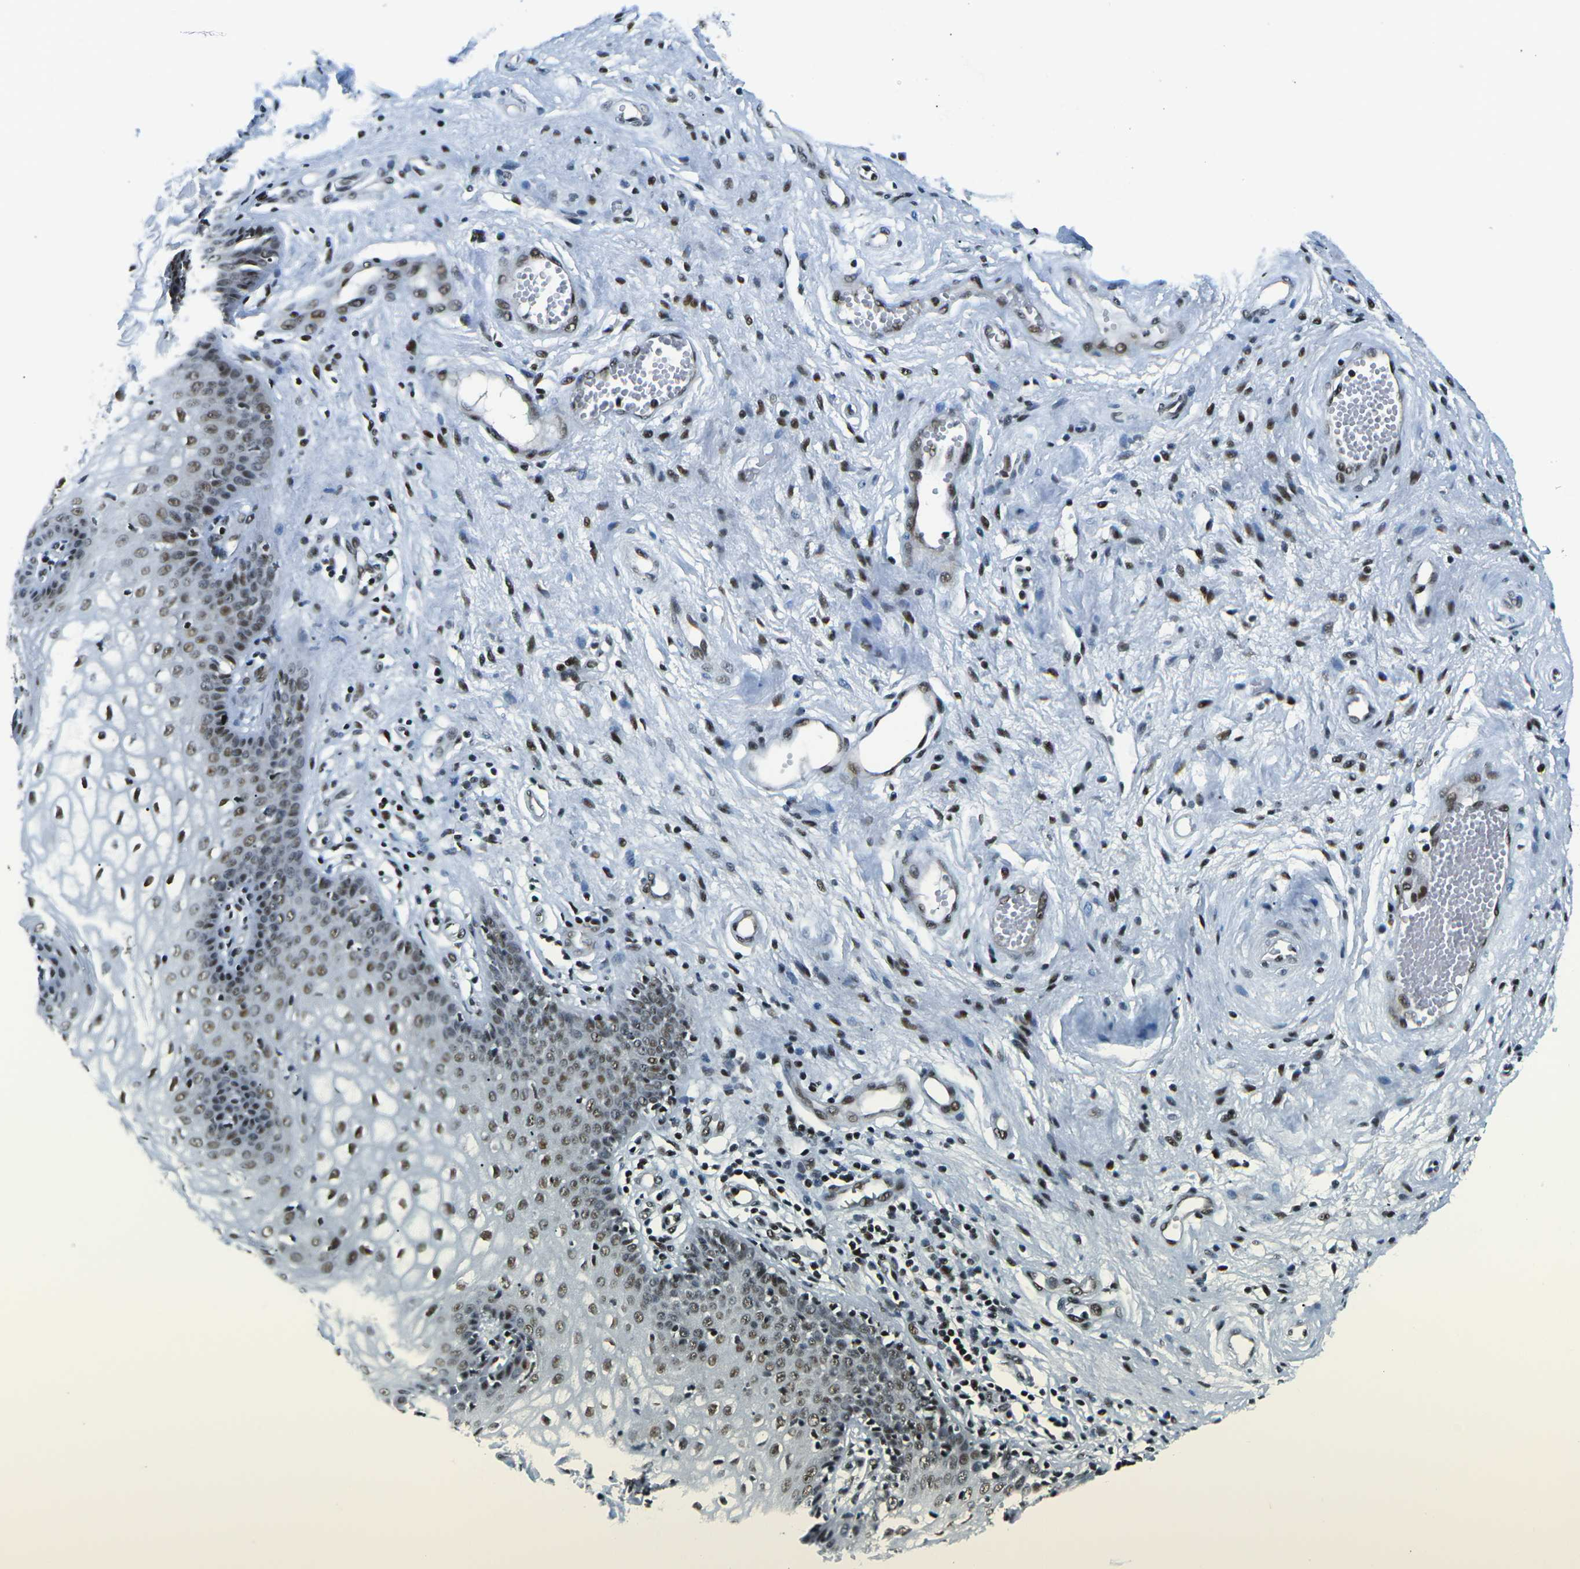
{"staining": {"intensity": "moderate", "quantity": ">75%", "location": "nuclear"}, "tissue": "vagina", "cell_type": "Squamous epithelial cells", "image_type": "normal", "snomed": [{"axis": "morphology", "description": "Normal tissue, NOS"}, {"axis": "topography", "description": "Vagina"}], "caption": "Immunohistochemistry (IHC) (DAB (3,3'-diaminobenzidine)) staining of unremarkable human vagina shows moderate nuclear protein staining in approximately >75% of squamous epithelial cells.", "gene": "RBL2", "patient": {"sex": "female", "age": 34}}